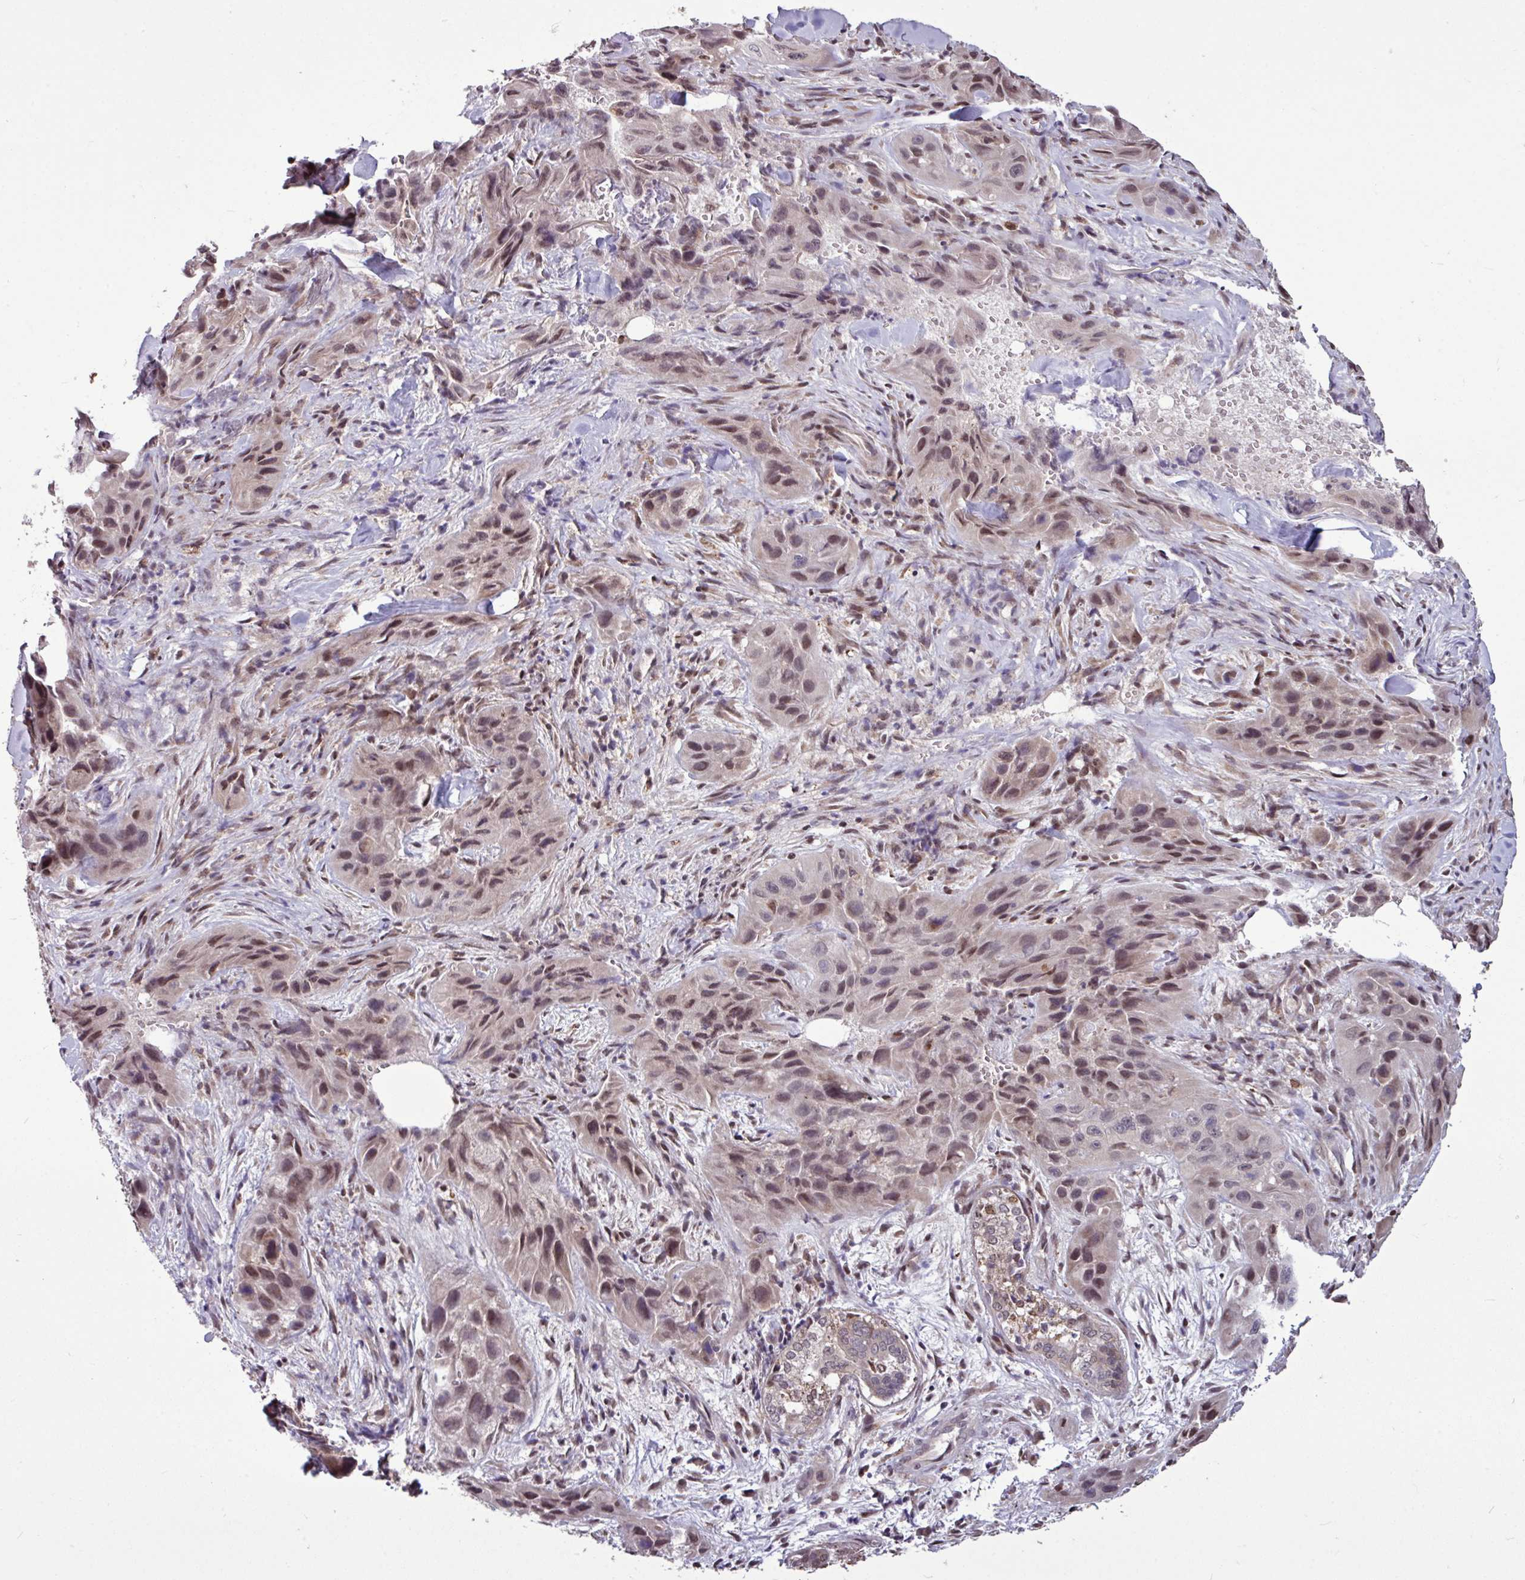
{"staining": {"intensity": "moderate", "quantity": ">75%", "location": "nuclear"}, "tissue": "skin cancer", "cell_type": "Tumor cells", "image_type": "cancer", "snomed": [{"axis": "morphology", "description": "Squamous cell carcinoma, NOS"}, {"axis": "topography", "description": "Skin"}, {"axis": "topography", "description": "Subcutis"}], "caption": "Immunohistochemical staining of skin cancer shows medium levels of moderate nuclear protein staining in approximately >75% of tumor cells.", "gene": "SKIC2", "patient": {"sex": "male", "age": 73}}